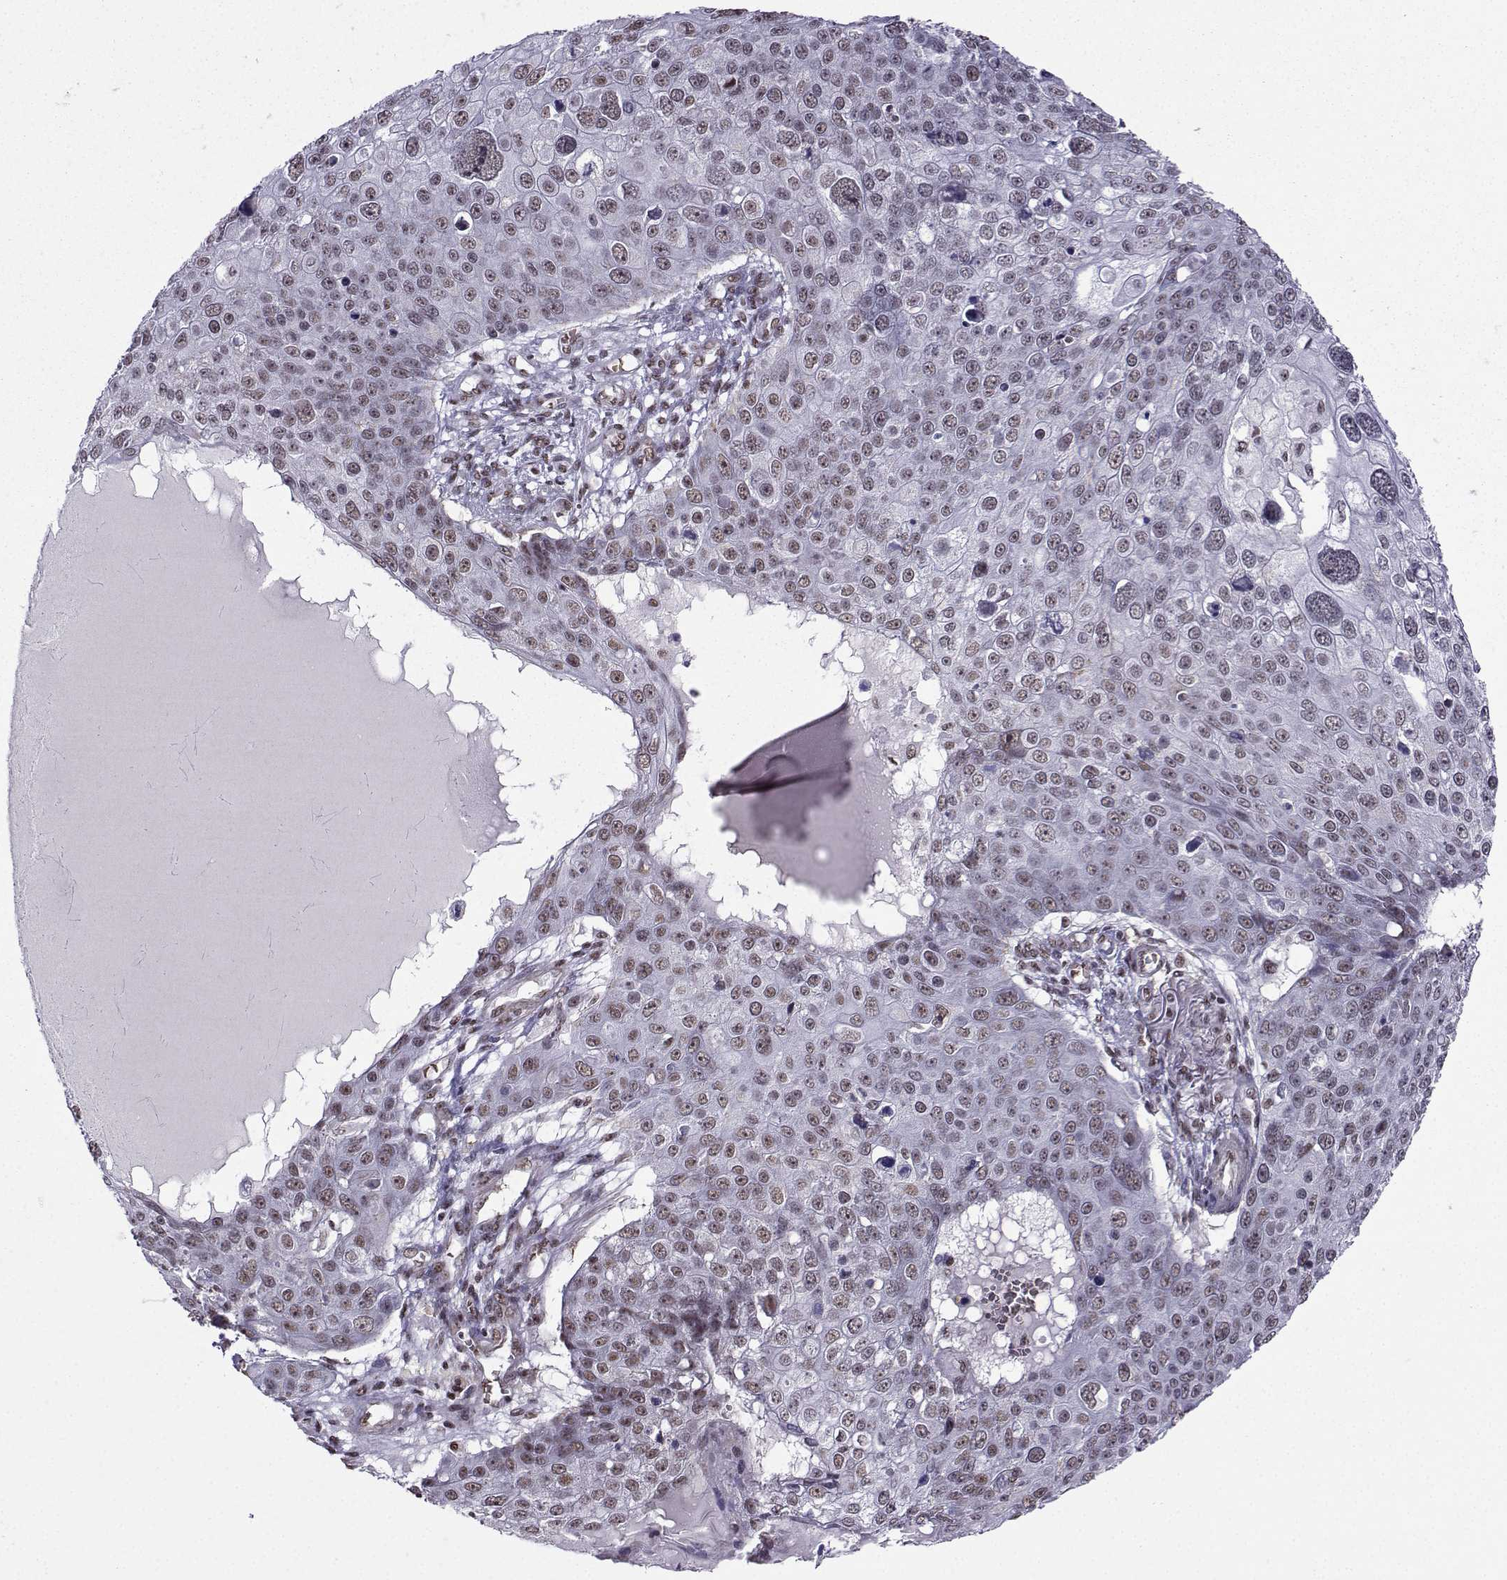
{"staining": {"intensity": "weak", "quantity": ">75%", "location": "nuclear"}, "tissue": "skin cancer", "cell_type": "Tumor cells", "image_type": "cancer", "snomed": [{"axis": "morphology", "description": "Squamous cell carcinoma, NOS"}, {"axis": "topography", "description": "Skin"}], "caption": "A high-resolution photomicrograph shows IHC staining of squamous cell carcinoma (skin), which exhibits weak nuclear expression in about >75% of tumor cells.", "gene": "CCNK", "patient": {"sex": "male", "age": 71}}